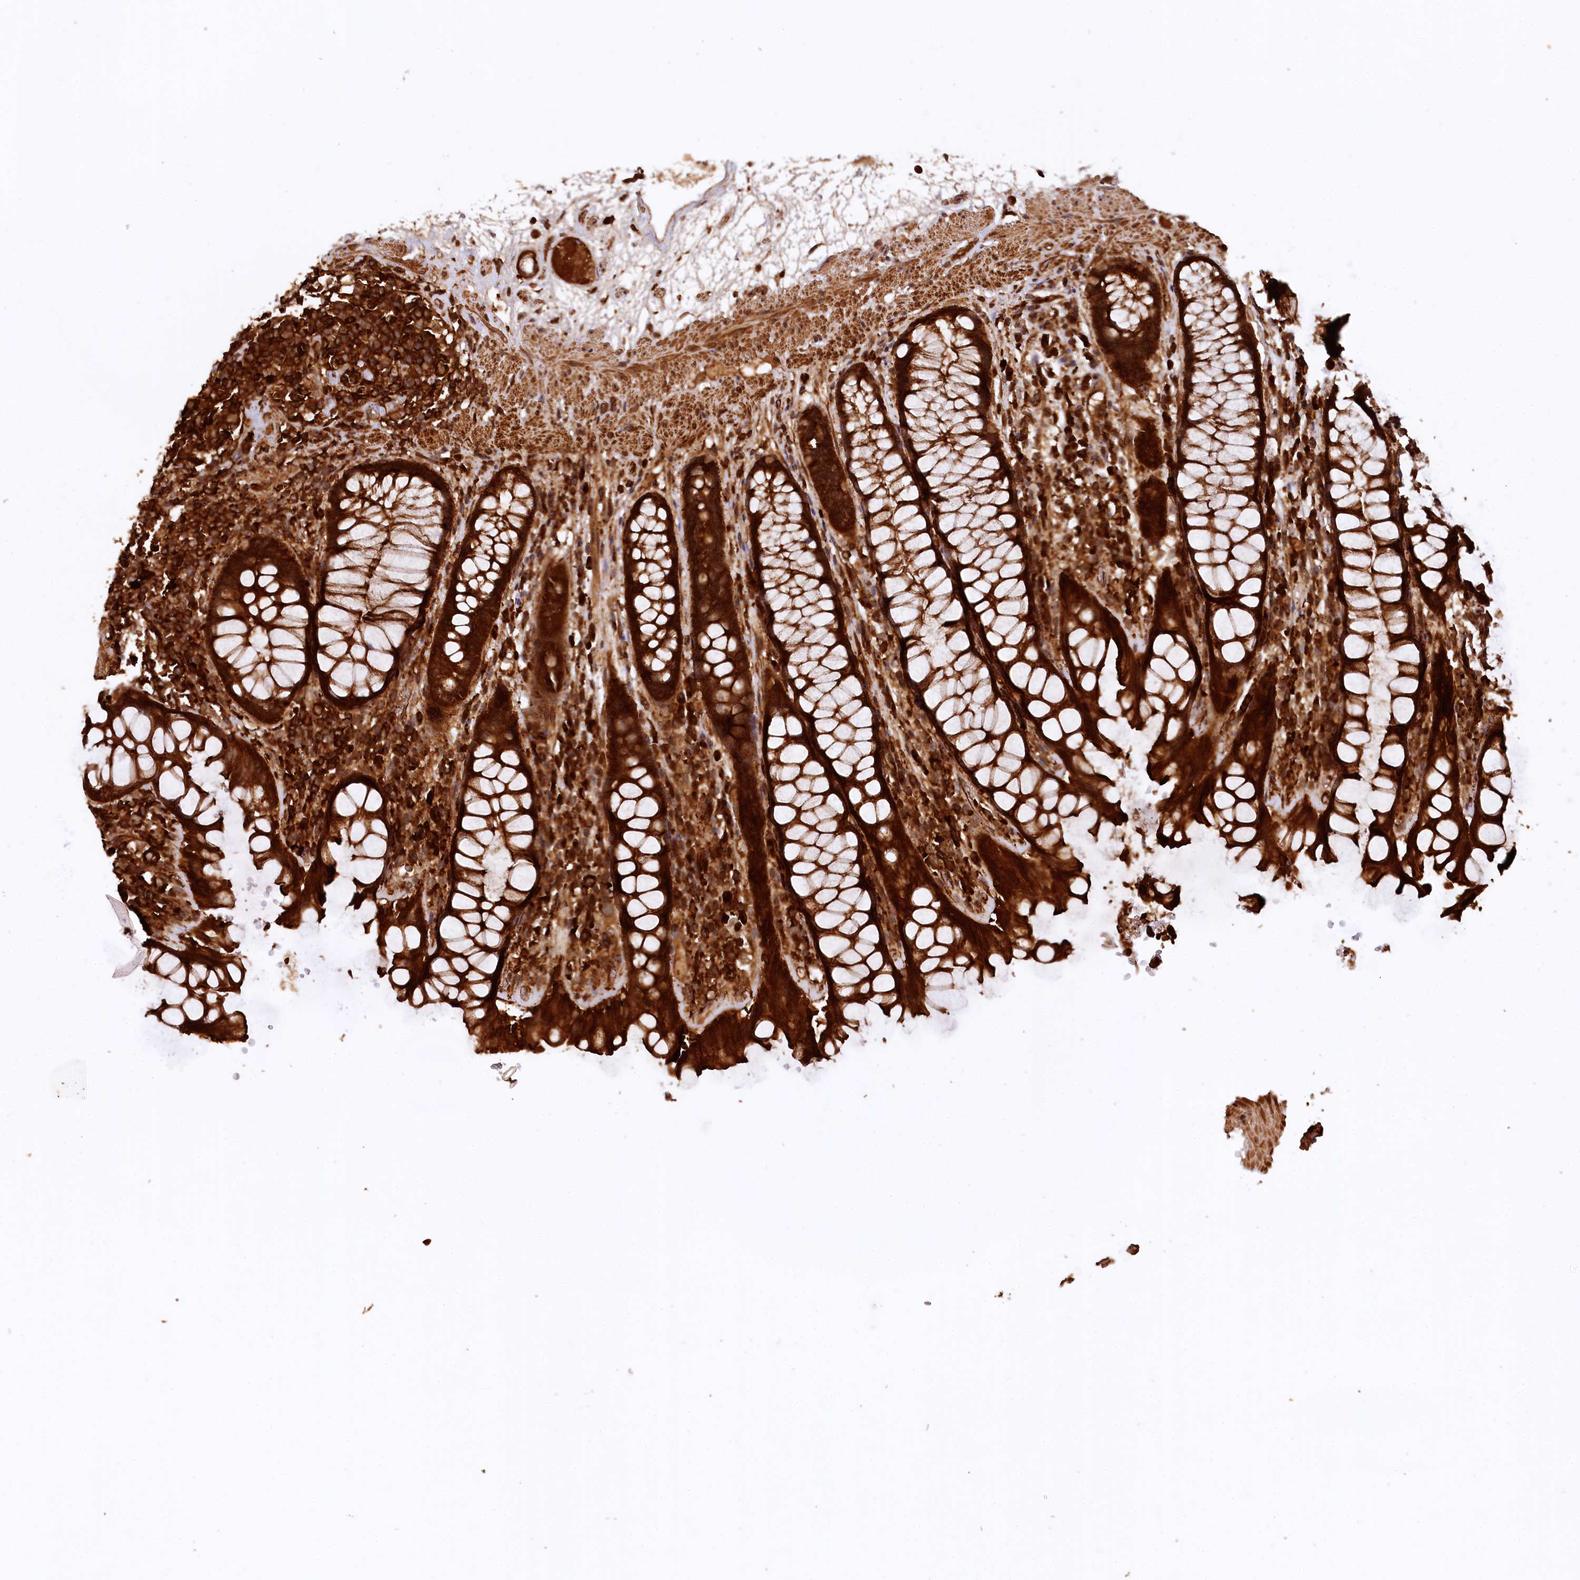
{"staining": {"intensity": "strong", "quantity": ">75%", "location": "cytoplasmic/membranous"}, "tissue": "rectum", "cell_type": "Glandular cells", "image_type": "normal", "snomed": [{"axis": "morphology", "description": "Normal tissue, NOS"}, {"axis": "topography", "description": "Rectum"}], "caption": "Immunohistochemical staining of normal human rectum demonstrates >75% levels of strong cytoplasmic/membranous protein positivity in about >75% of glandular cells. Immunohistochemistry (ihc) stains the protein in brown and the nuclei are stained blue.", "gene": "STUB1", "patient": {"sex": "male", "age": 64}}